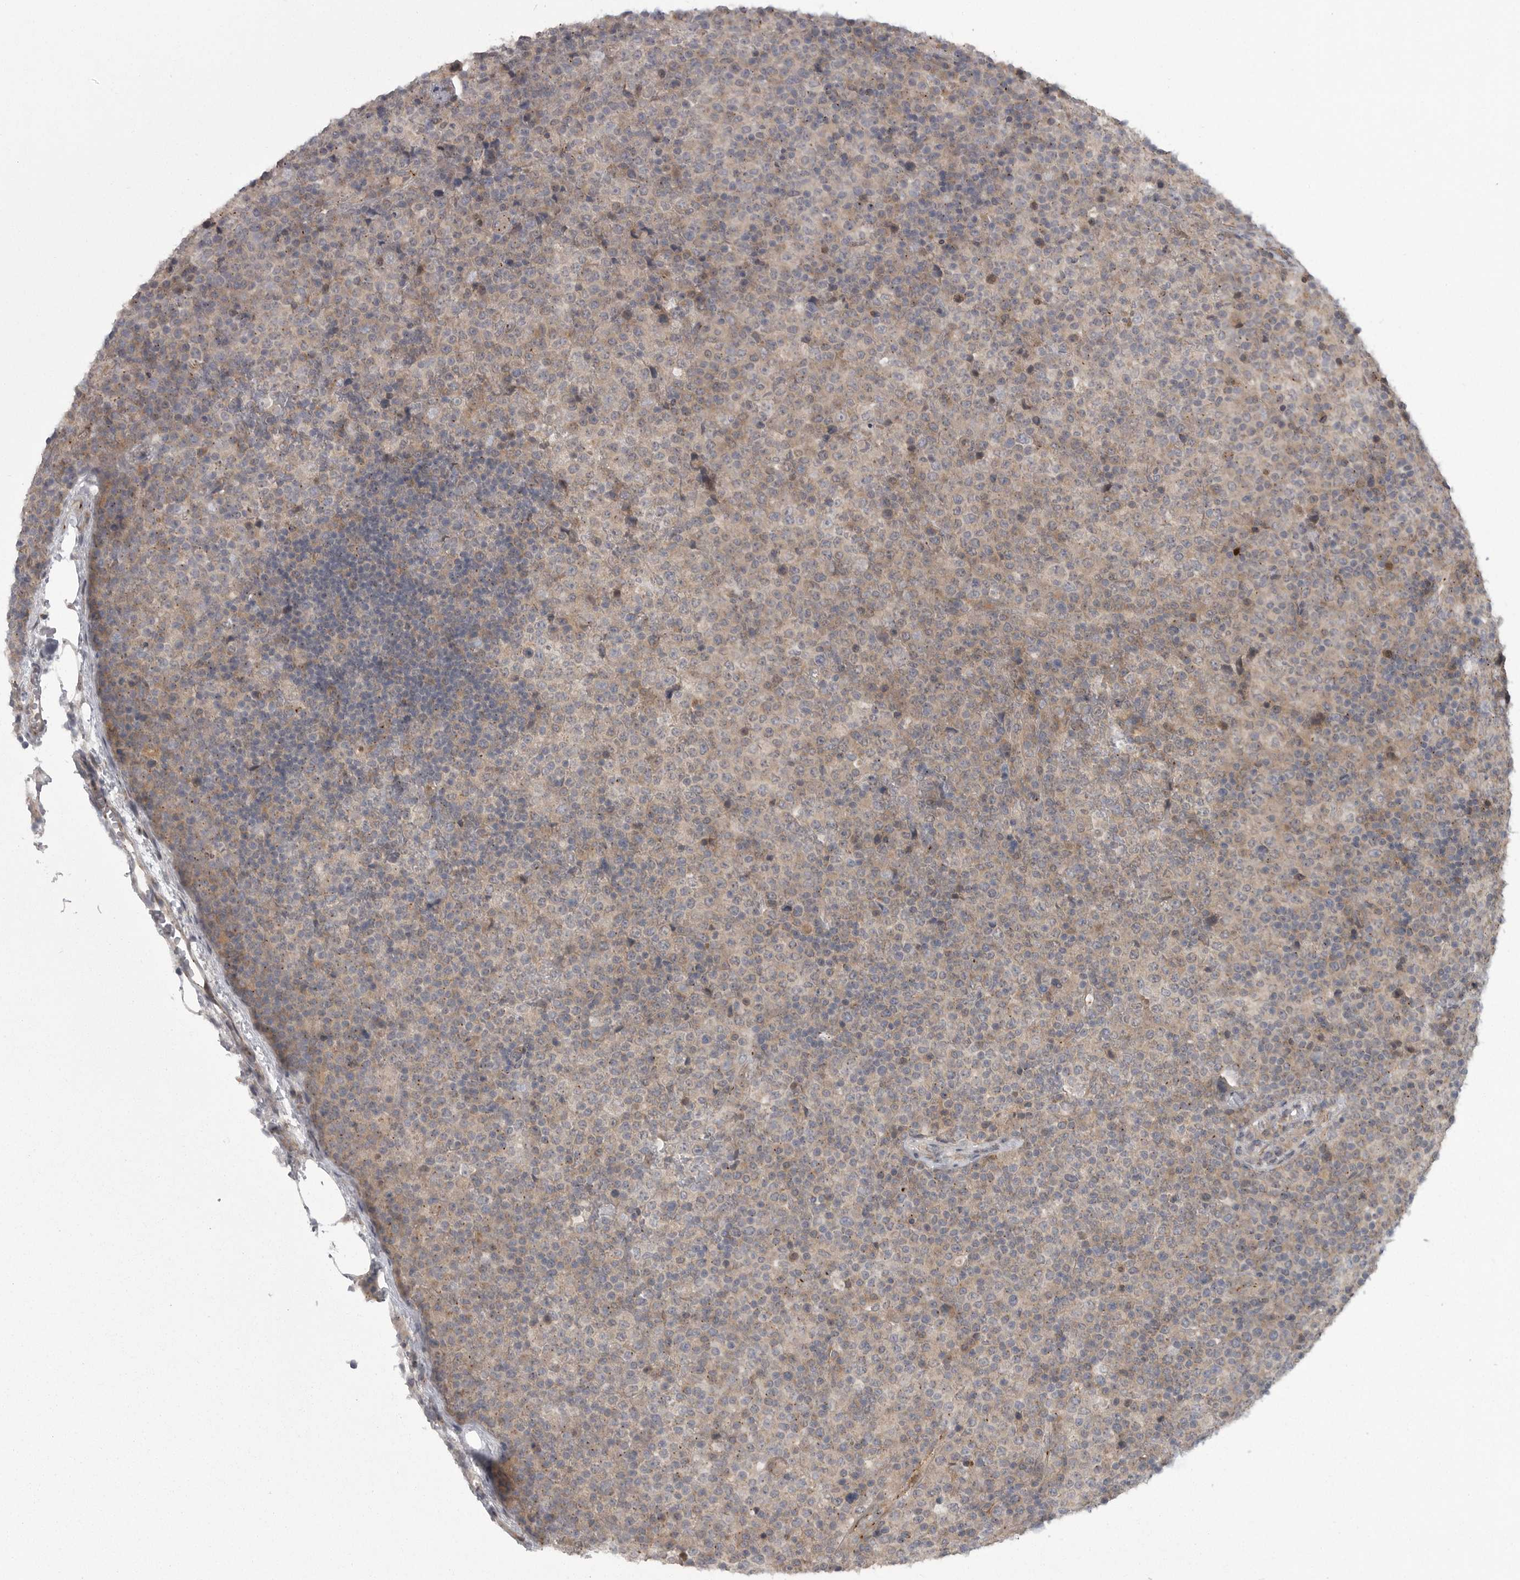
{"staining": {"intensity": "weak", "quantity": "<25%", "location": "cytoplasmic/membranous"}, "tissue": "lymphoma", "cell_type": "Tumor cells", "image_type": "cancer", "snomed": [{"axis": "morphology", "description": "Malignant lymphoma, non-Hodgkin's type, High grade"}, {"axis": "topography", "description": "Lymph node"}], "caption": "DAB (3,3'-diaminobenzidine) immunohistochemical staining of human high-grade malignant lymphoma, non-Hodgkin's type exhibits no significant expression in tumor cells.", "gene": "PPP1R9A", "patient": {"sex": "male", "age": 13}}